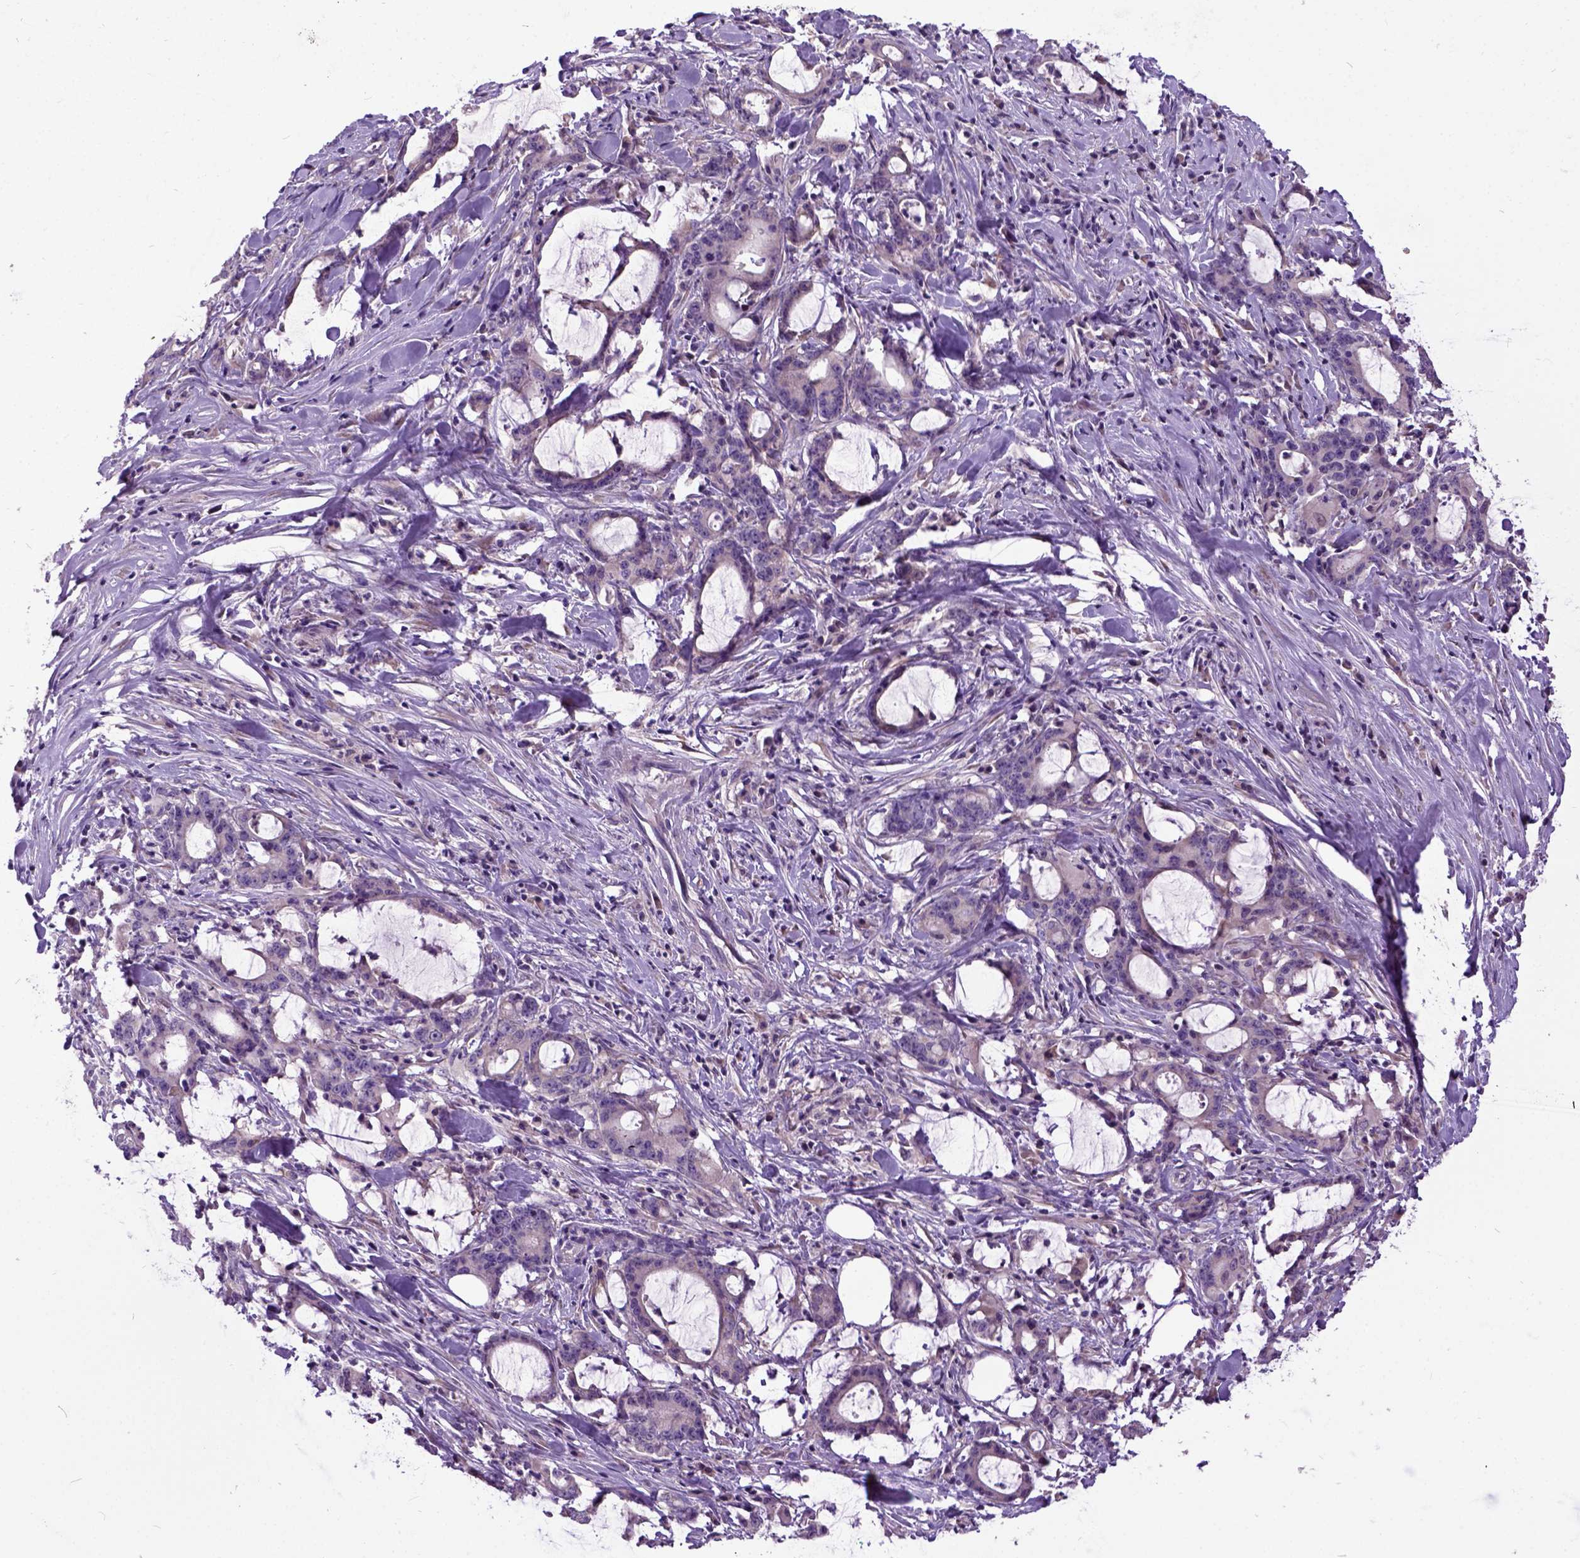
{"staining": {"intensity": "negative", "quantity": "none", "location": "none"}, "tissue": "stomach cancer", "cell_type": "Tumor cells", "image_type": "cancer", "snomed": [{"axis": "morphology", "description": "Adenocarcinoma, NOS"}, {"axis": "topography", "description": "Stomach, upper"}], "caption": "The immunohistochemistry (IHC) photomicrograph has no significant positivity in tumor cells of adenocarcinoma (stomach) tissue.", "gene": "NEK5", "patient": {"sex": "male", "age": 68}}